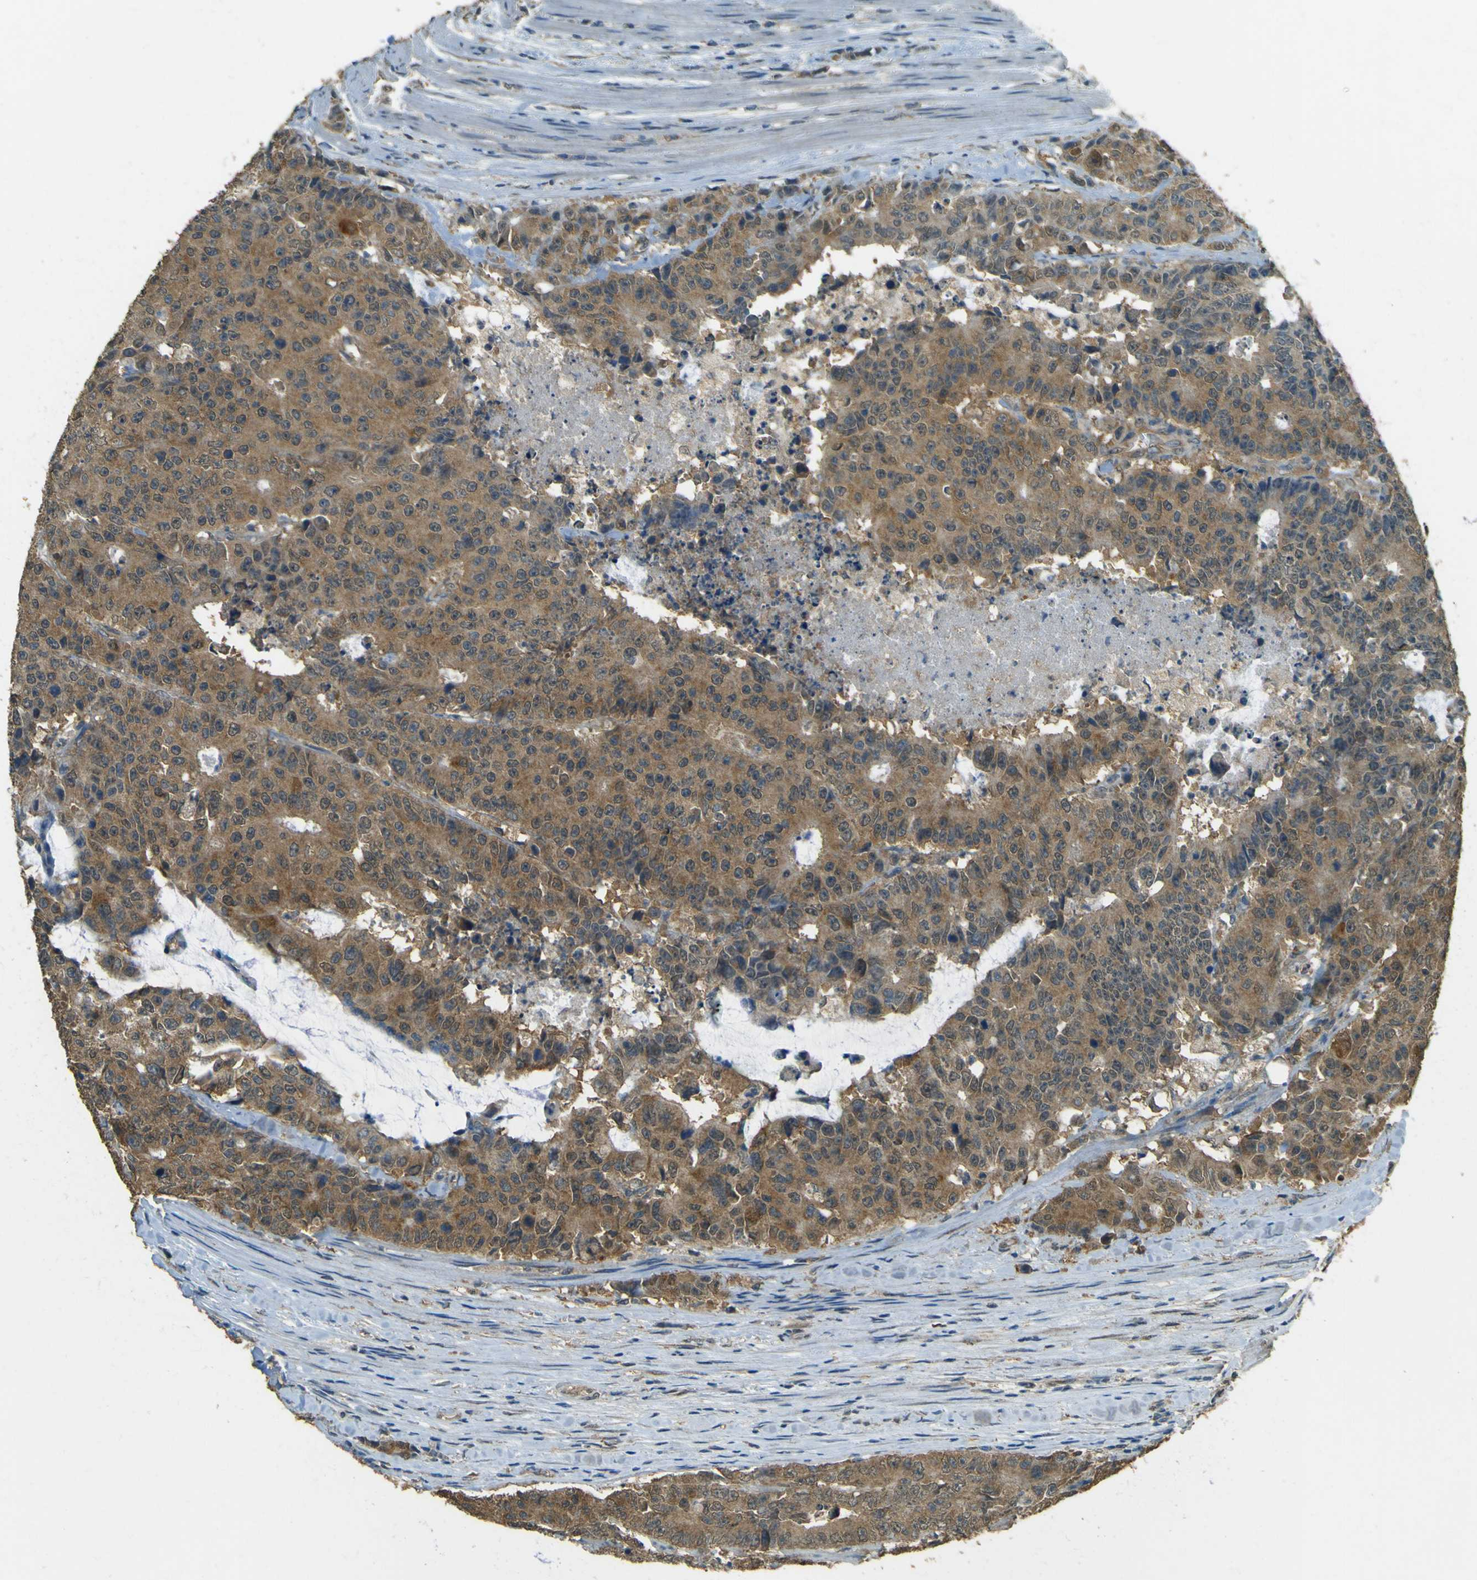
{"staining": {"intensity": "moderate", "quantity": ">75%", "location": "cytoplasmic/membranous"}, "tissue": "colorectal cancer", "cell_type": "Tumor cells", "image_type": "cancer", "snomed": [{"axis": "morphology", "description": "Adenocarcinoma, NOS"}, {"axis": "topography", "description": "Colon"}], "caption": "A medium amount of moderate cytoplasmic/membranous staining is present in approximately >75% of tumor cells in colorectal adenocarcinoma tissue. Immunohistochemistry (ihc) stains the protein in brown and the nuclei are stained blue.", "gene": "GOLGA1", "patient": {"sex": "female", "age": 86}}